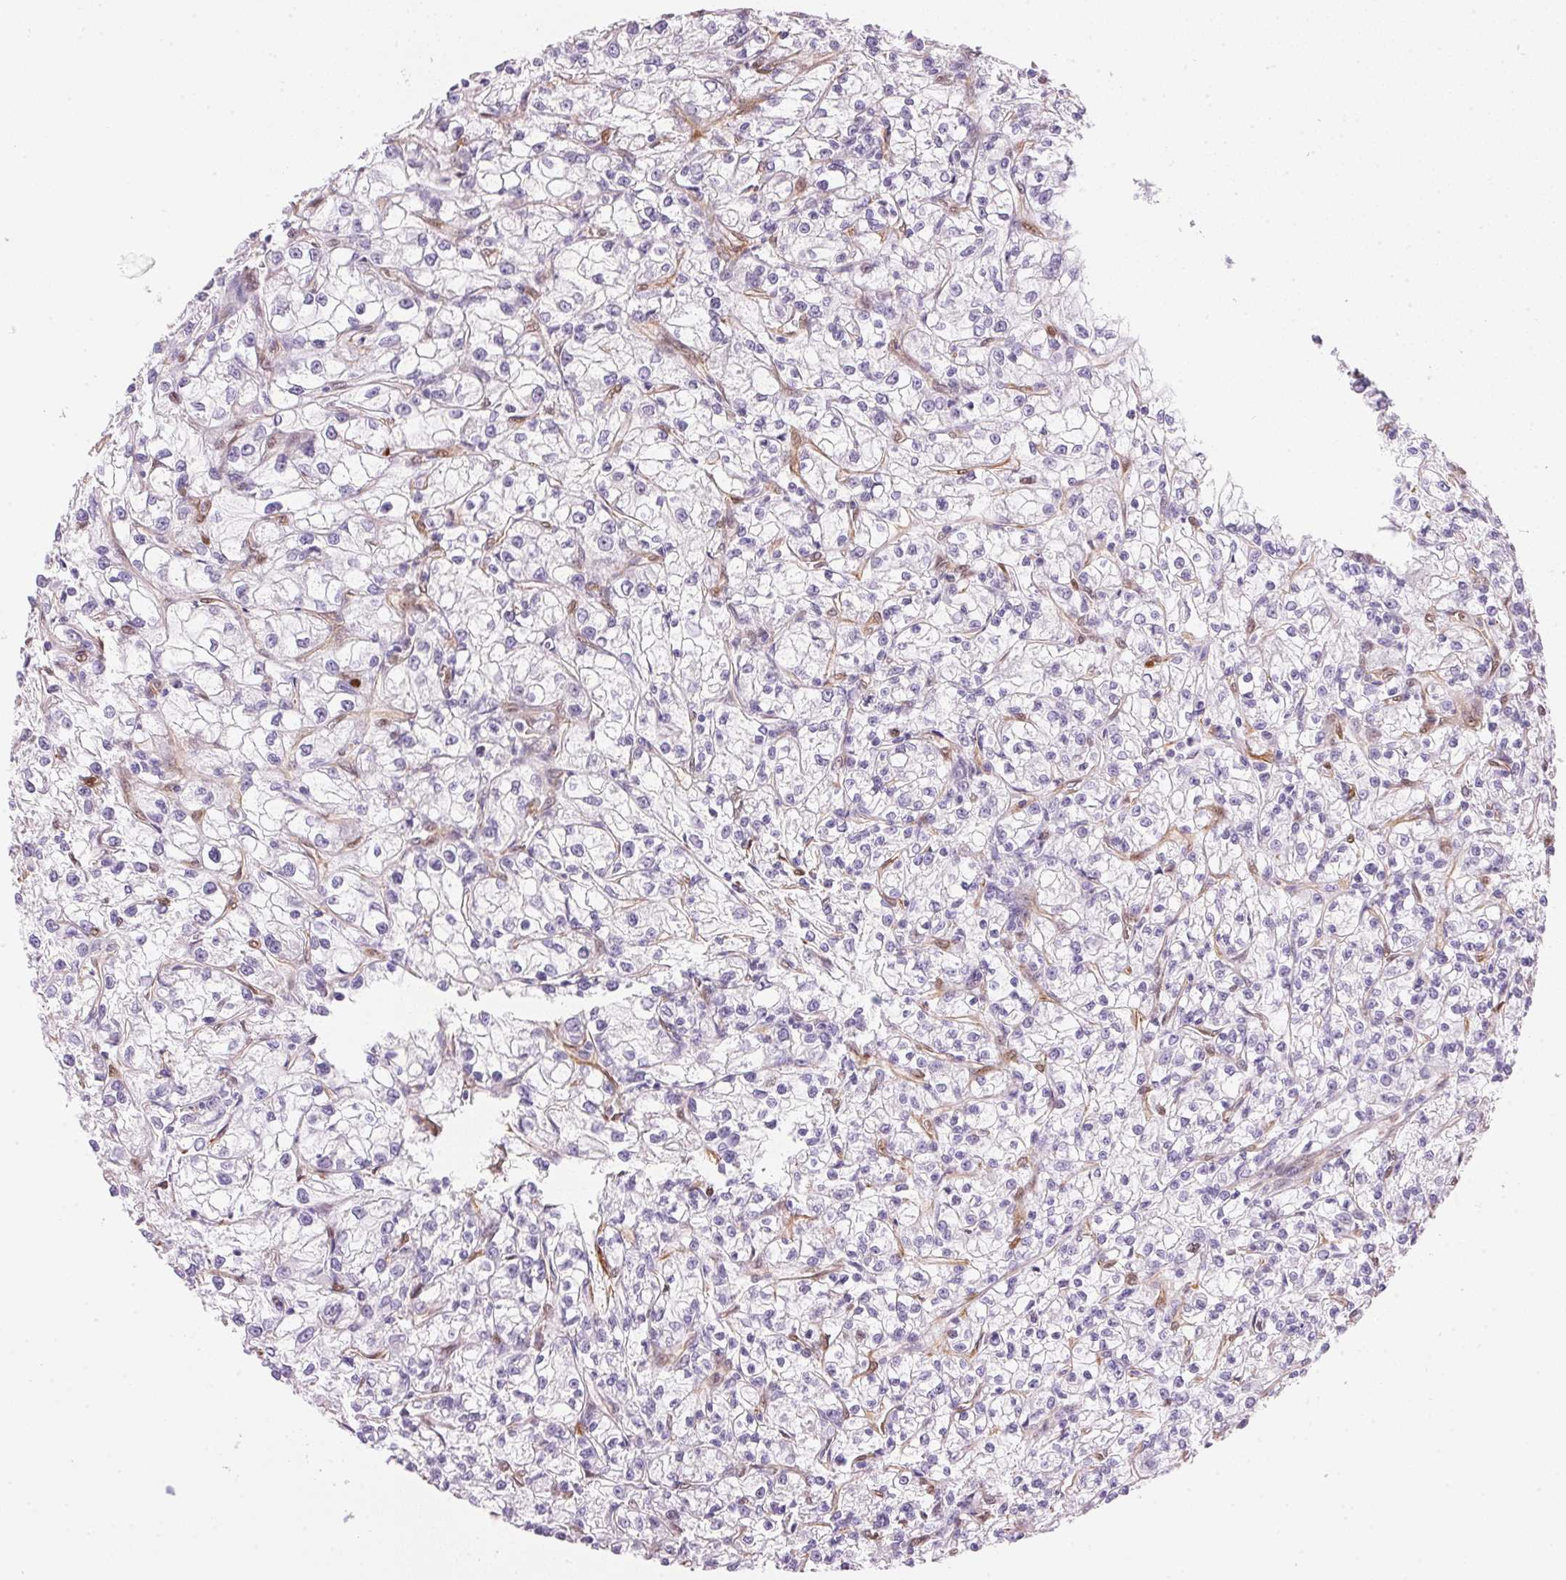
{"staining": {"intensity": "negative", "quantity": "none", "location": "none"}, "tissue": "renal cancer", "cell_type": "Tumor cells", "image_type": "cancer", "snomed": [{"axis": "morphology", "description": "Adenocarcinoma, NOS"}, {"axis": "topography", "description": "Kidney"}], "caption": "DAB immunohistochemical staining of adenocarcinoma (renal) shows no significant expression in tumor cells.", "gene": "SMTN", "patient": {"sex": "female", "age": 59}}